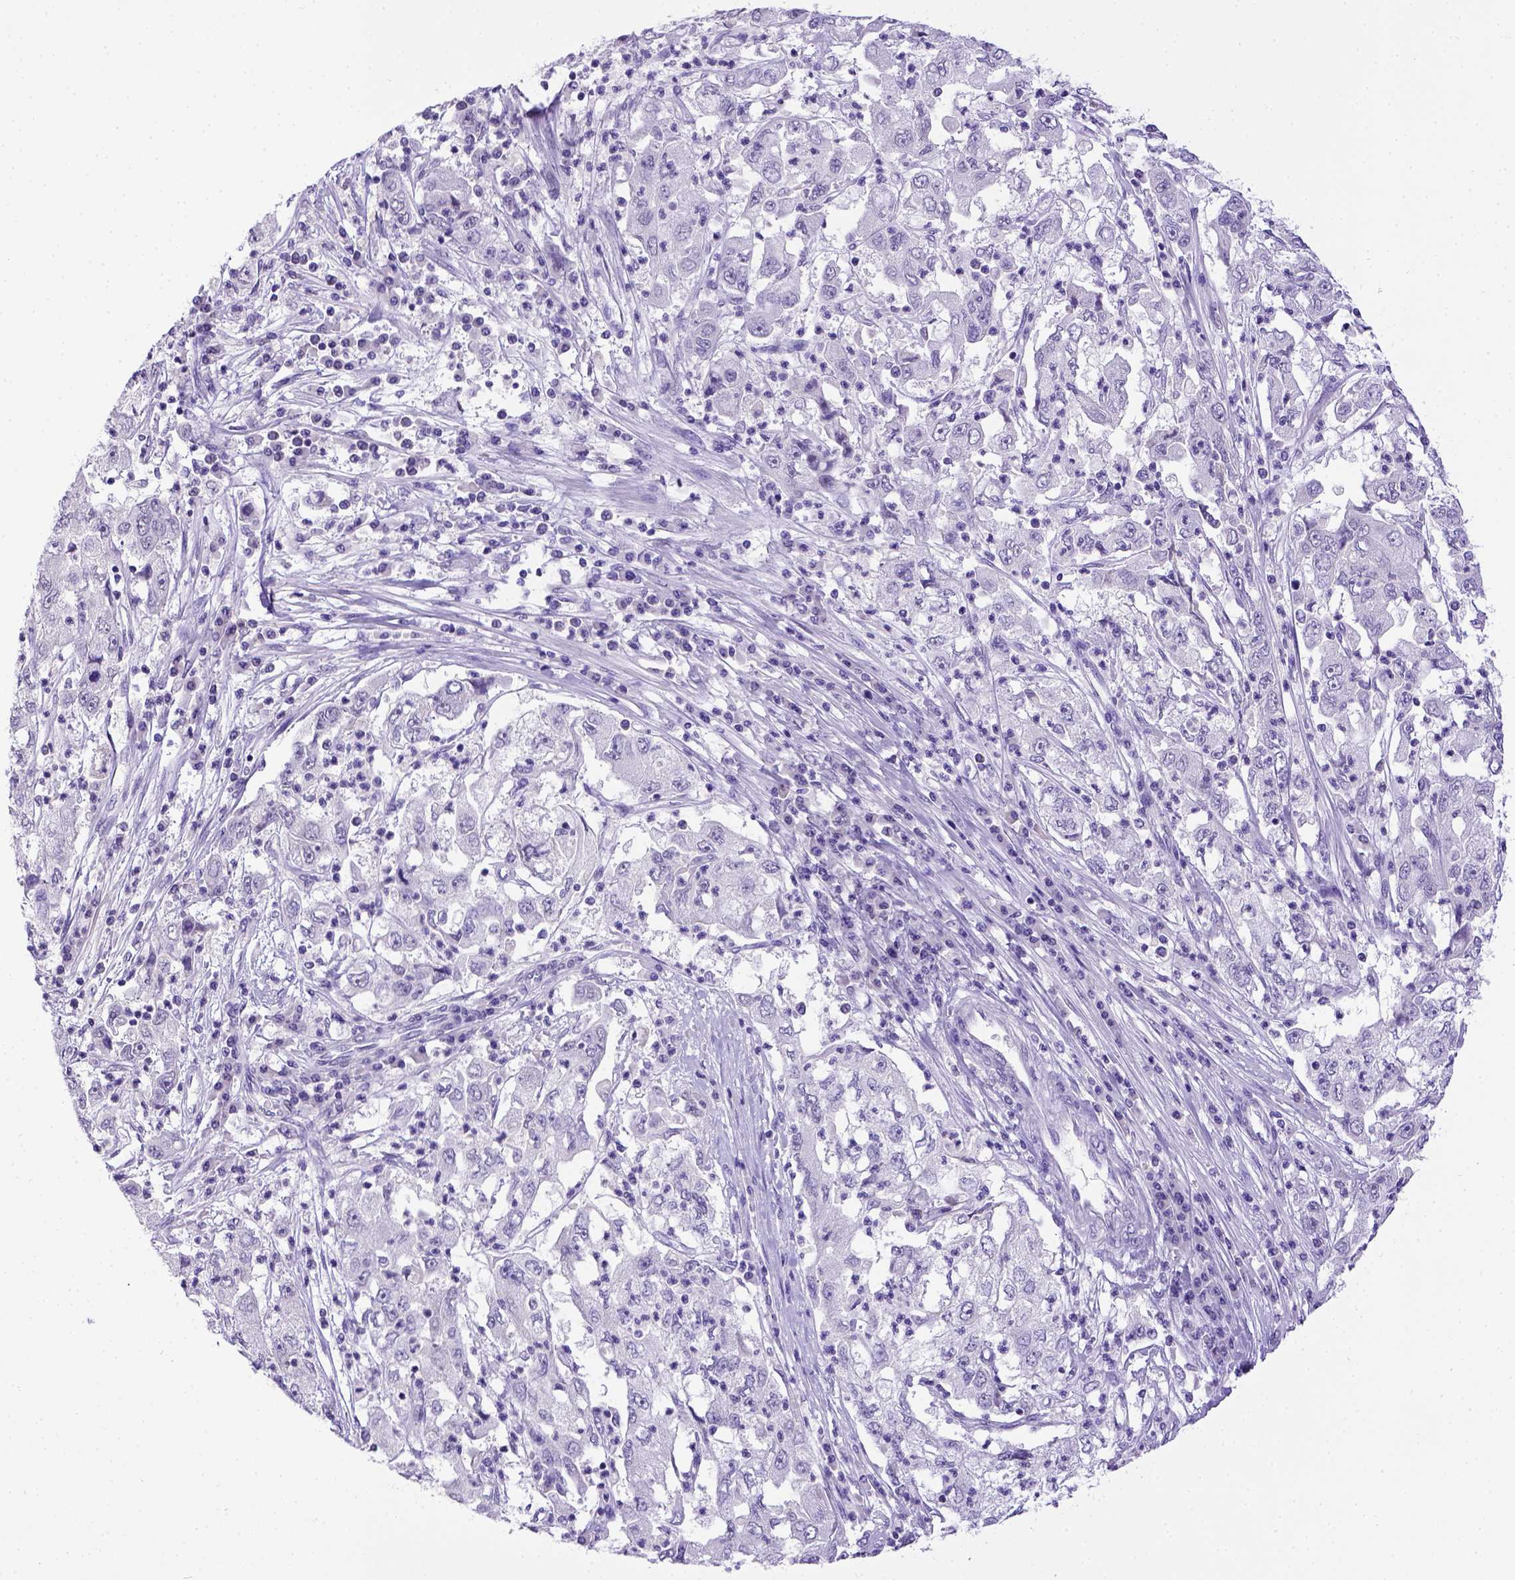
{"staining": {"intensity": "negative", "quantity": "none", "location": "none"}, "tissue": "cervical cancer", "cell_type": "Tumor cells", "image_type": "cancer", "snomed": [{"axis": "morphology", "description": "Squamous cell carcinoma, NOS"}, {"axis": "topography", "description": "Cervix"}], "caption": "The immunohistochemistry (IHC) histopathology image has no significant positivity in tumor cells of cervical cancer tissue. The staining is performed using DAB (3,3'-diaminobenzidine) brown chromogen with nuclei counter-stained in using hematoxylin.", "gene": "ESR1", "patient": {"sex": "female", "age": 36}}